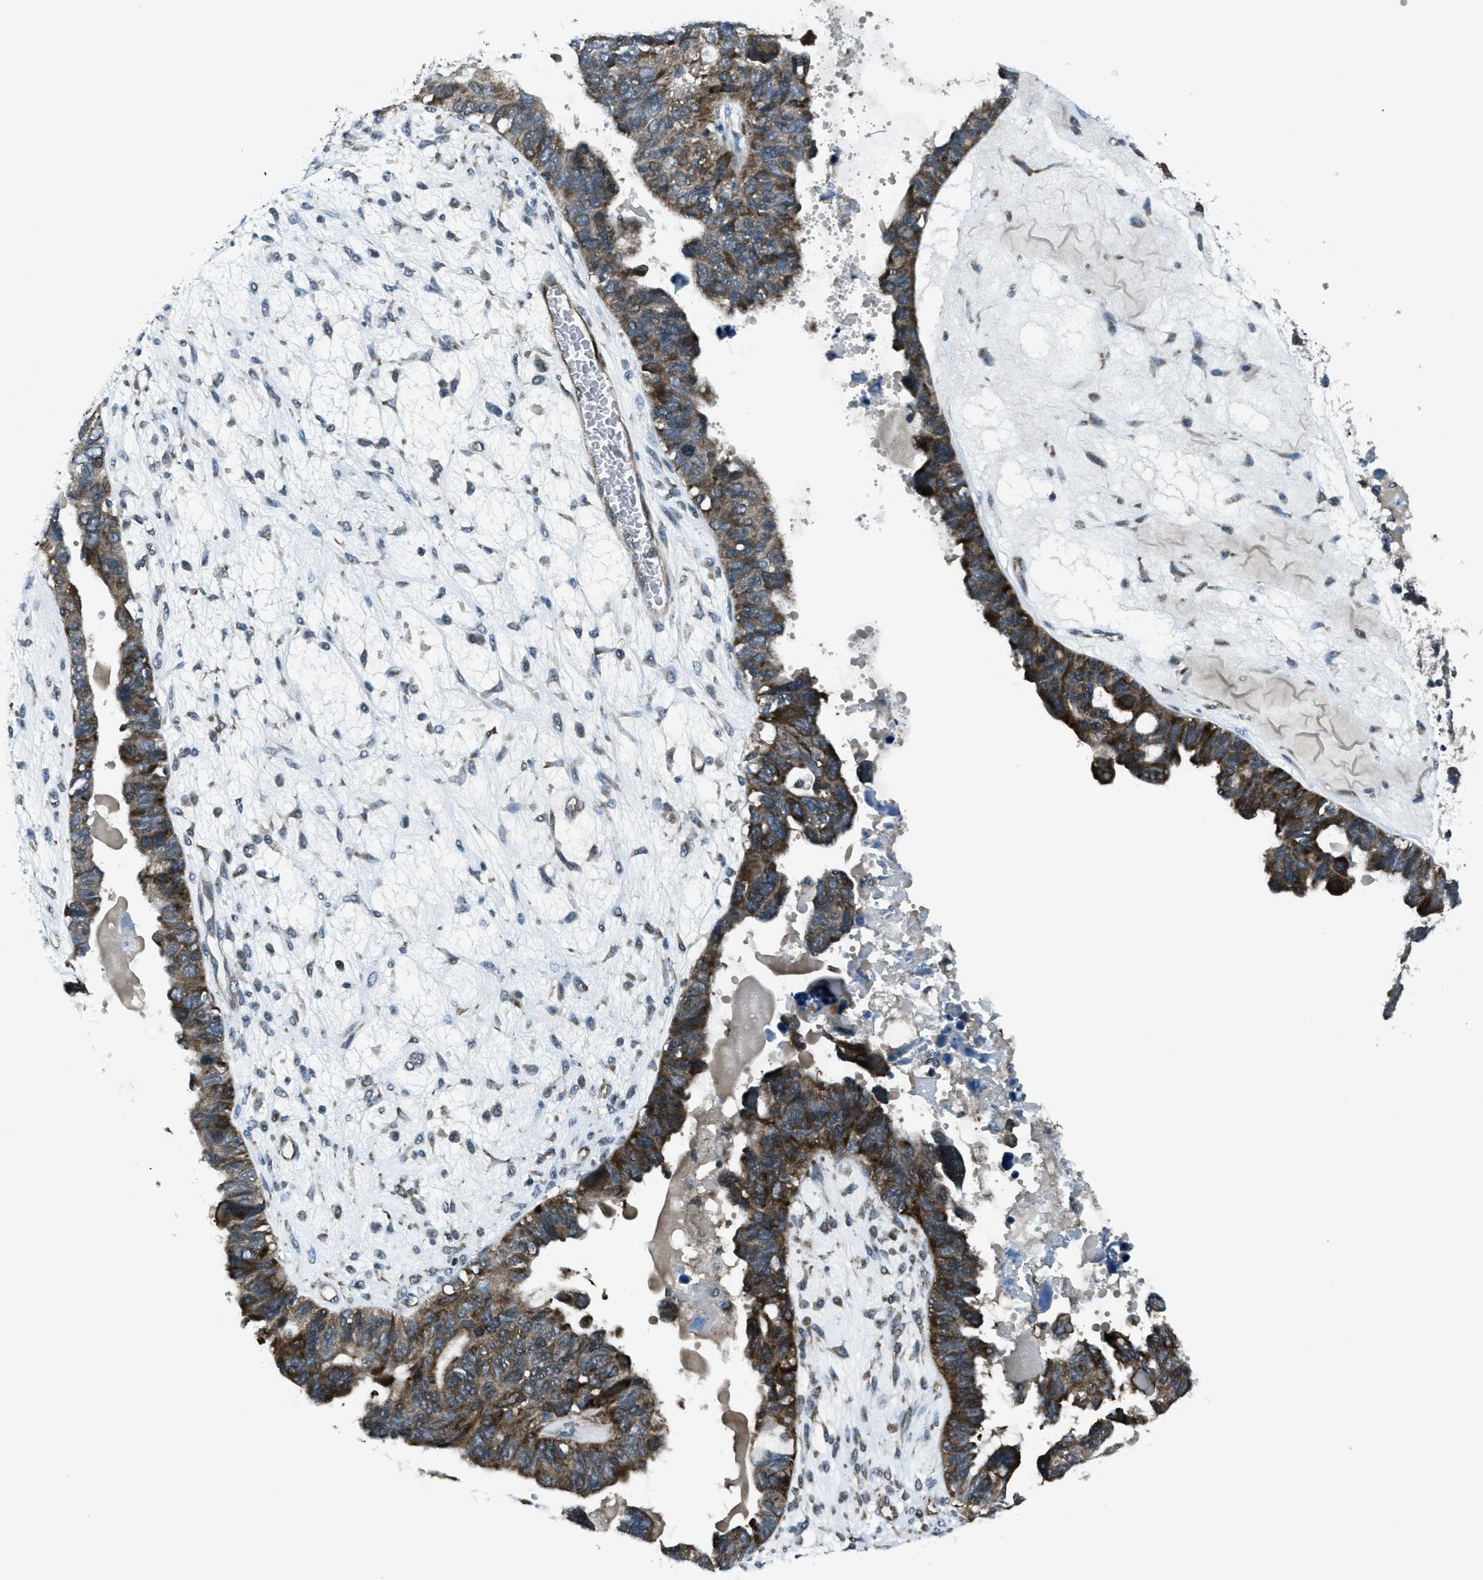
{"staining": {"intensity": "strong", "quantity": ">75%", "location": "cytoplasmic/membranous"}, "tissue": "ovarian cancer", "cell_type": "Tumor cells", "image_type": "cancer", "snomed": [{"axis": "morphology", "description": "Cystadenocarcinoma, serous, NOS"}, {"axis": "topography", "description": "Ovary"}], "caption": "This micrograph shows IHC staining of ovarian serous cystadenocarcinoma, with high strong cytoplasmic/membranous positivity in about >75% of tumor cells.", "gene": "ASAP2", "patient": {"sex": "female", "age": 79}}